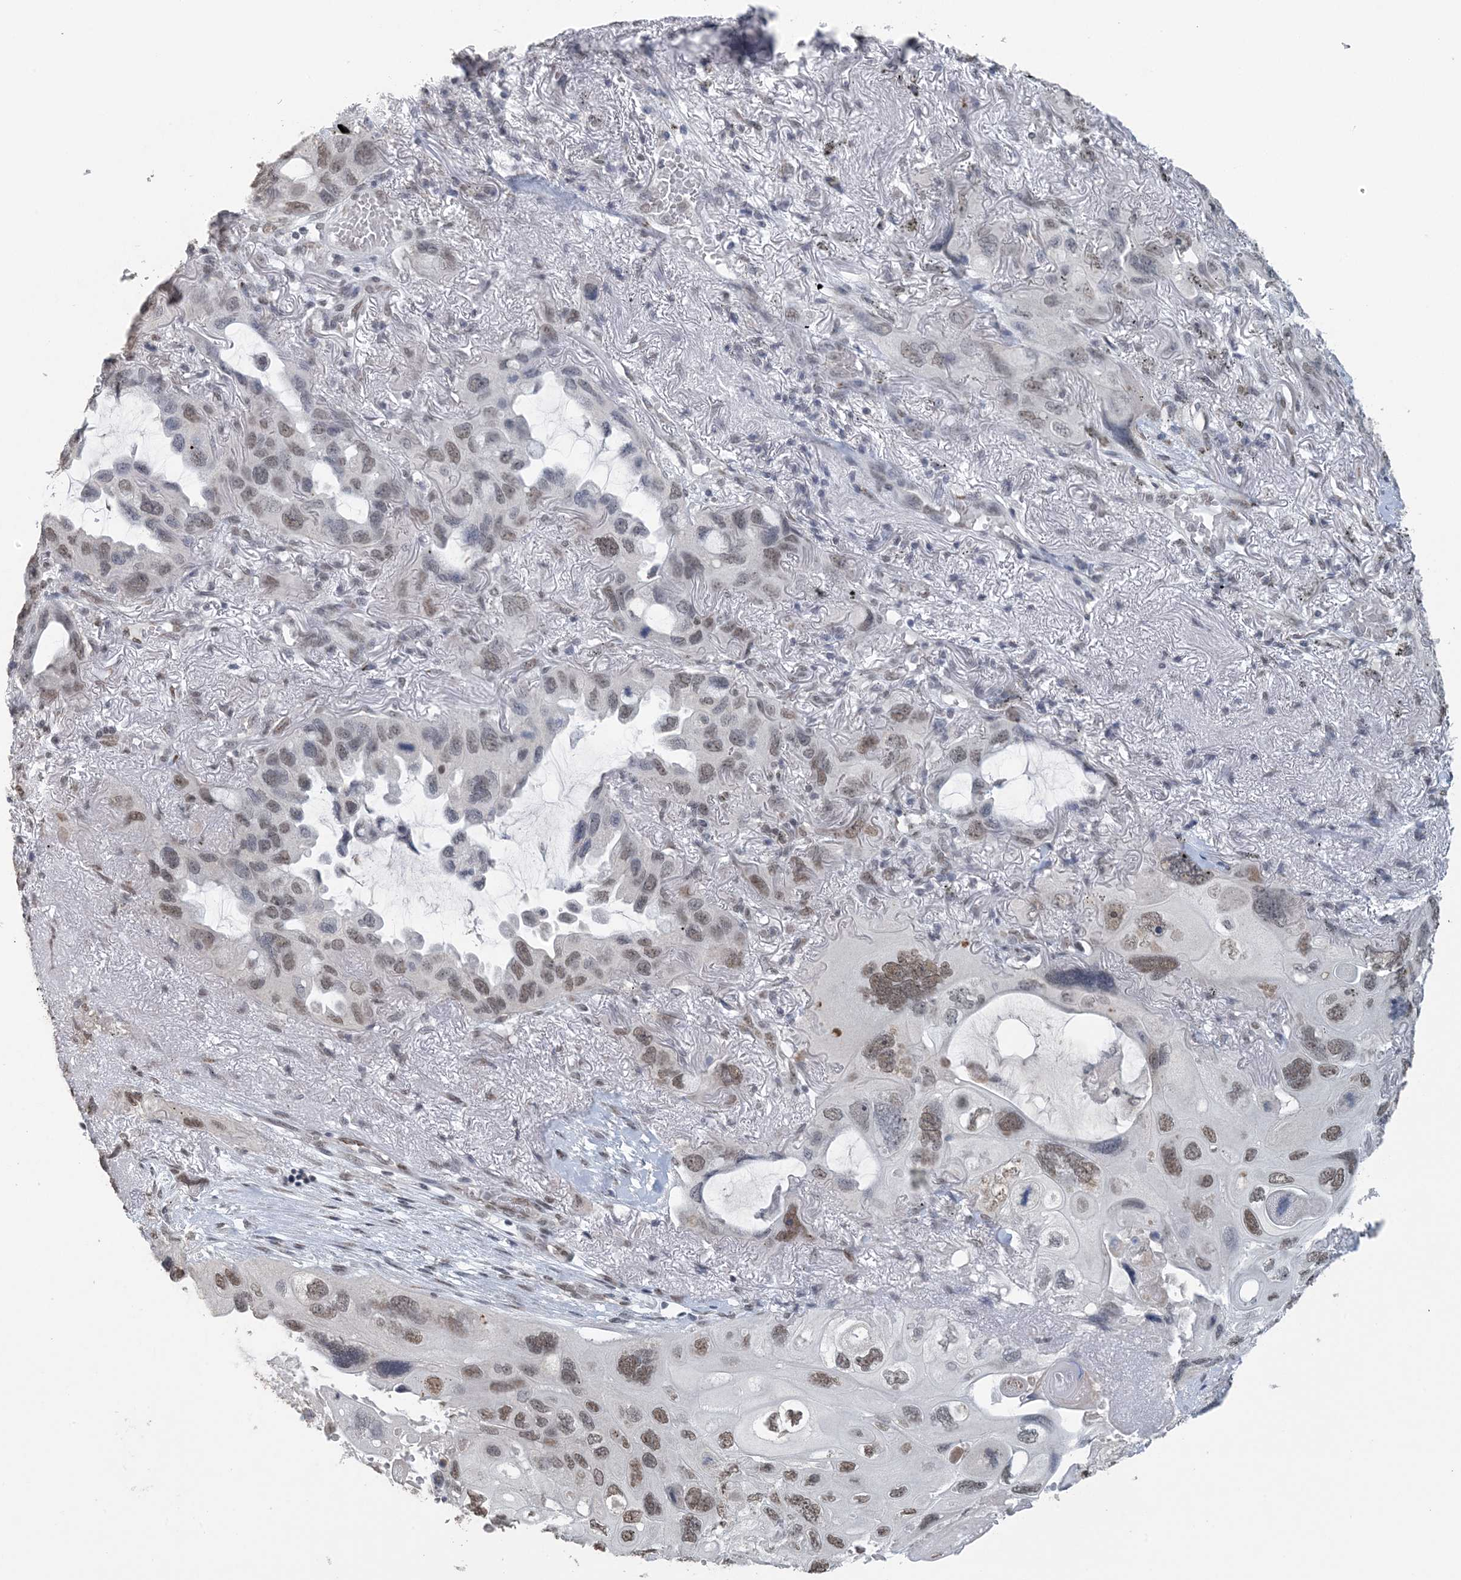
{"staining": {"intensity": "moderate", "quantity": "25%-75%", "location": "nuclear"}, "tissue": "lung cancer", "cell_type": "Tumor cells", "image_type": "cancer", "snomed": [{"axis": "morphology", "description": "Squamous cell carcinoma, NOS"}, {"axis": "topography", "description": "Lung"}], "caption": "Immunohistochemical staining of lung cancer shows moderate nuclear protein staining in approximately 25%-75% of tumor cells.", "gene": "MBD2", "patient": {"sex": "female", "age": 73}}